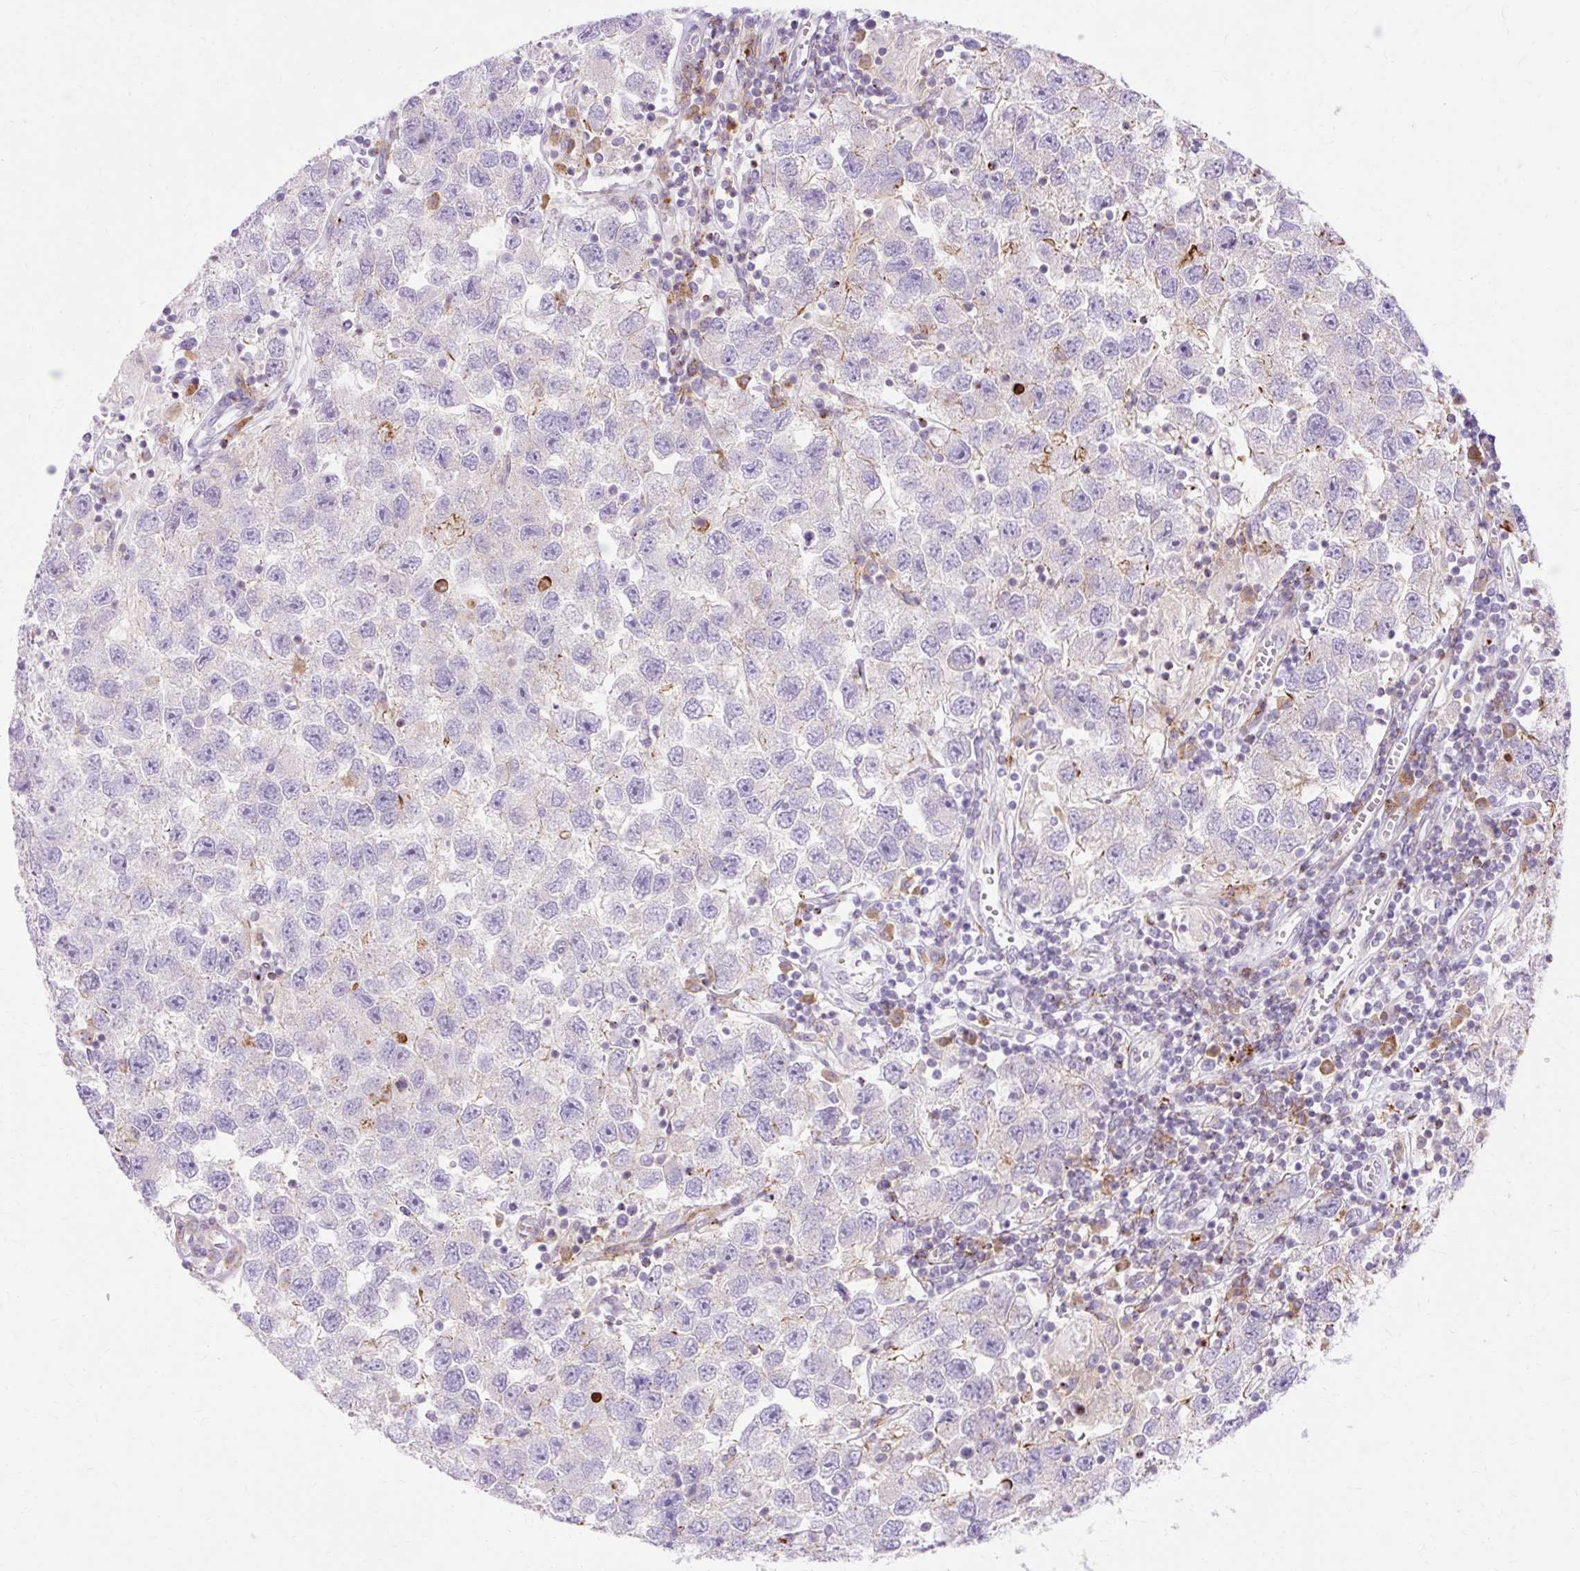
{"staining": {"intensity": "negative", "quantity": "none", "location": "none"}, "tissue": "testis cancer", "cell_type": "Tumor cells", "image_type": "cancer", "snomed": [{"axis": "morphology", "description": "Seminoma, NOS"}, {"axis": "topography", "description": "Testis"}], "caption": "Immunohistochemical staining of seminoma (testis) shows no significant staining in tumor cells.", "gene": "CORO7-PAM16", "patient": {"sex": "male", "age": 26}}